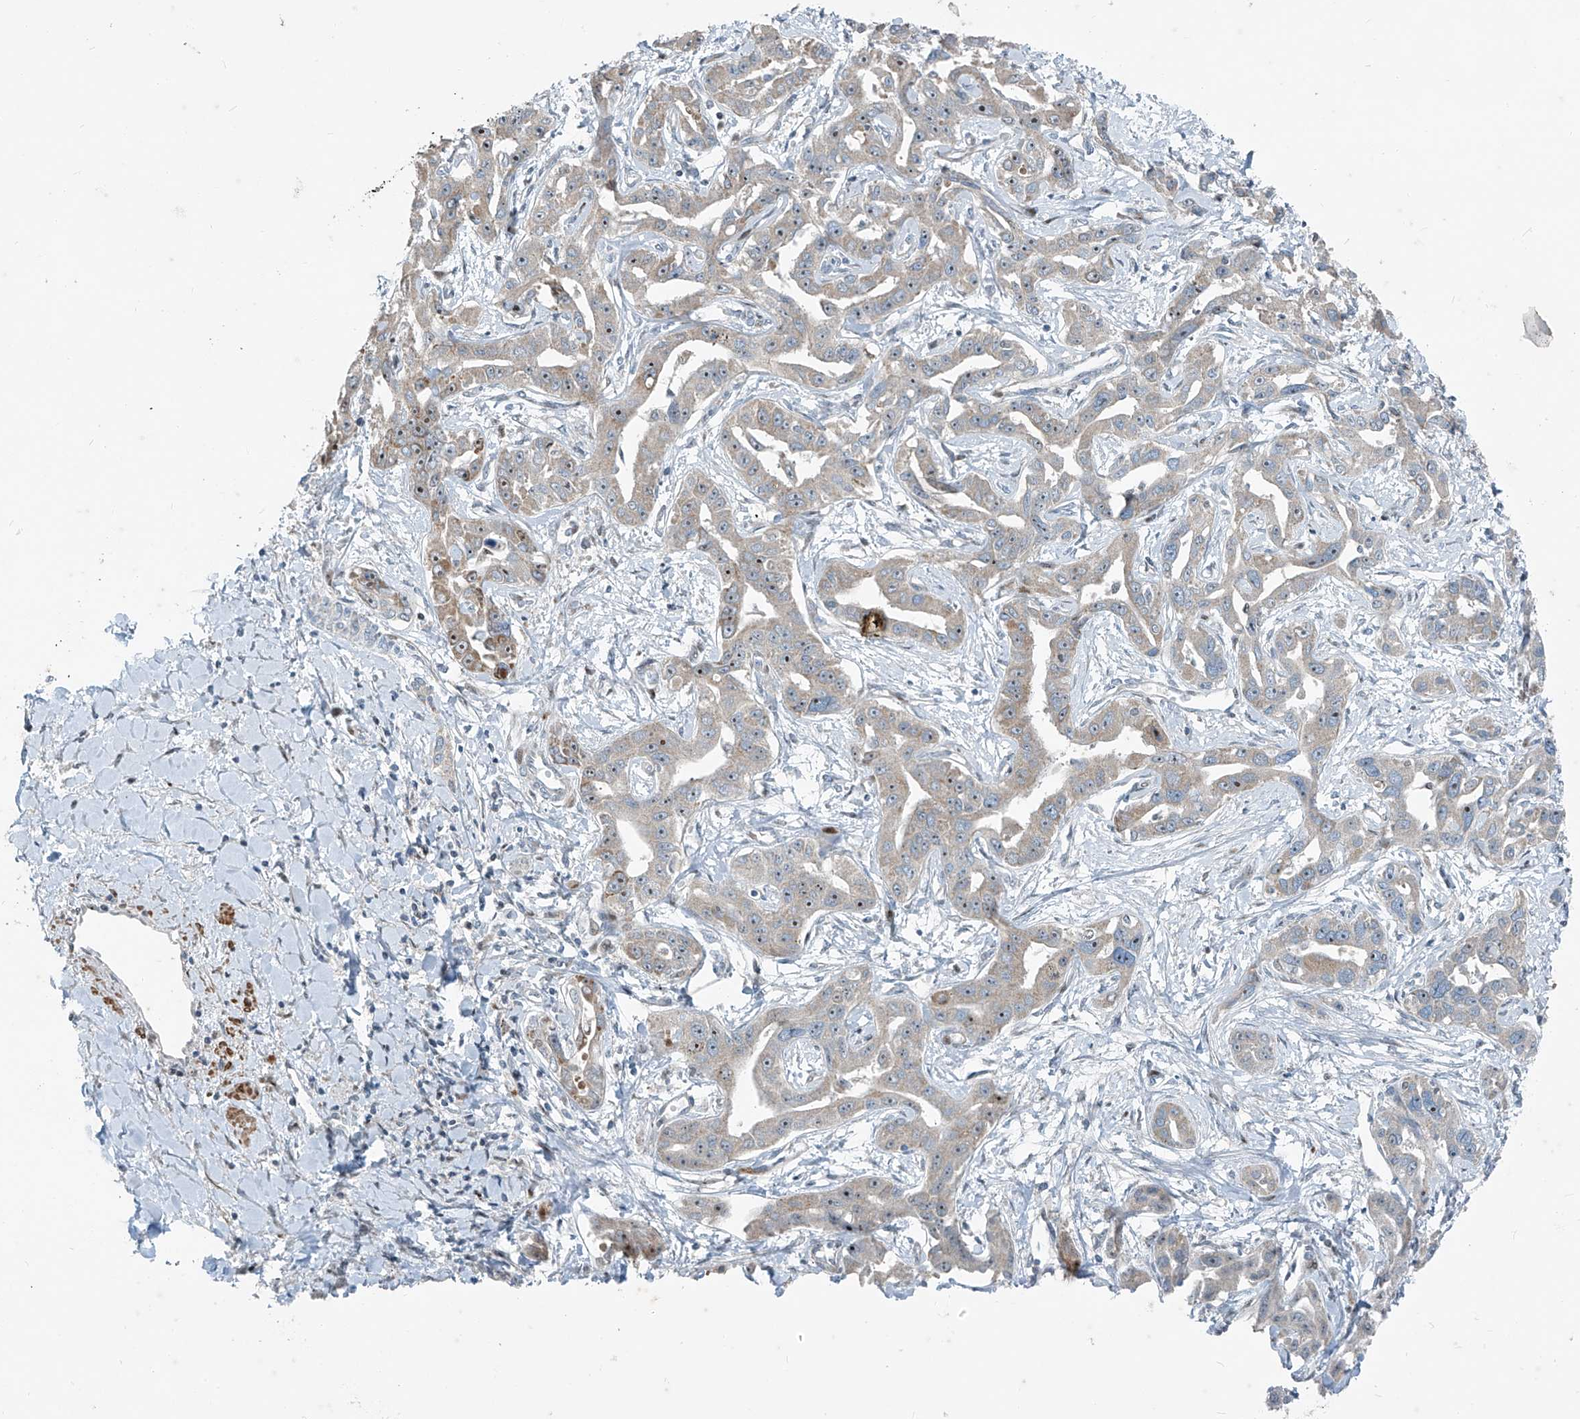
{"staining": {"intensity": "moderate", "quantity": "<25%", "location": "nuclear"}, "tissue": "liver cancer", "cell_type": "Tumor cells", "image_type": "cancer", "snomed": [{"axis": "morphology", "description": "Cholangiocarcinoma"}, {"axis": "topography", "description": "Liver"}], "caption": "DAB immunohistochemical staining of human liver cancer exhibits moderate nuclear protein expression in approximately <25% of tumor cells. Immunohistochemistry stains the protein of interest in brown and the nuclei are stained blue.", "gene": "PPCS", "patient": {"sex": "male", "age": 59}}